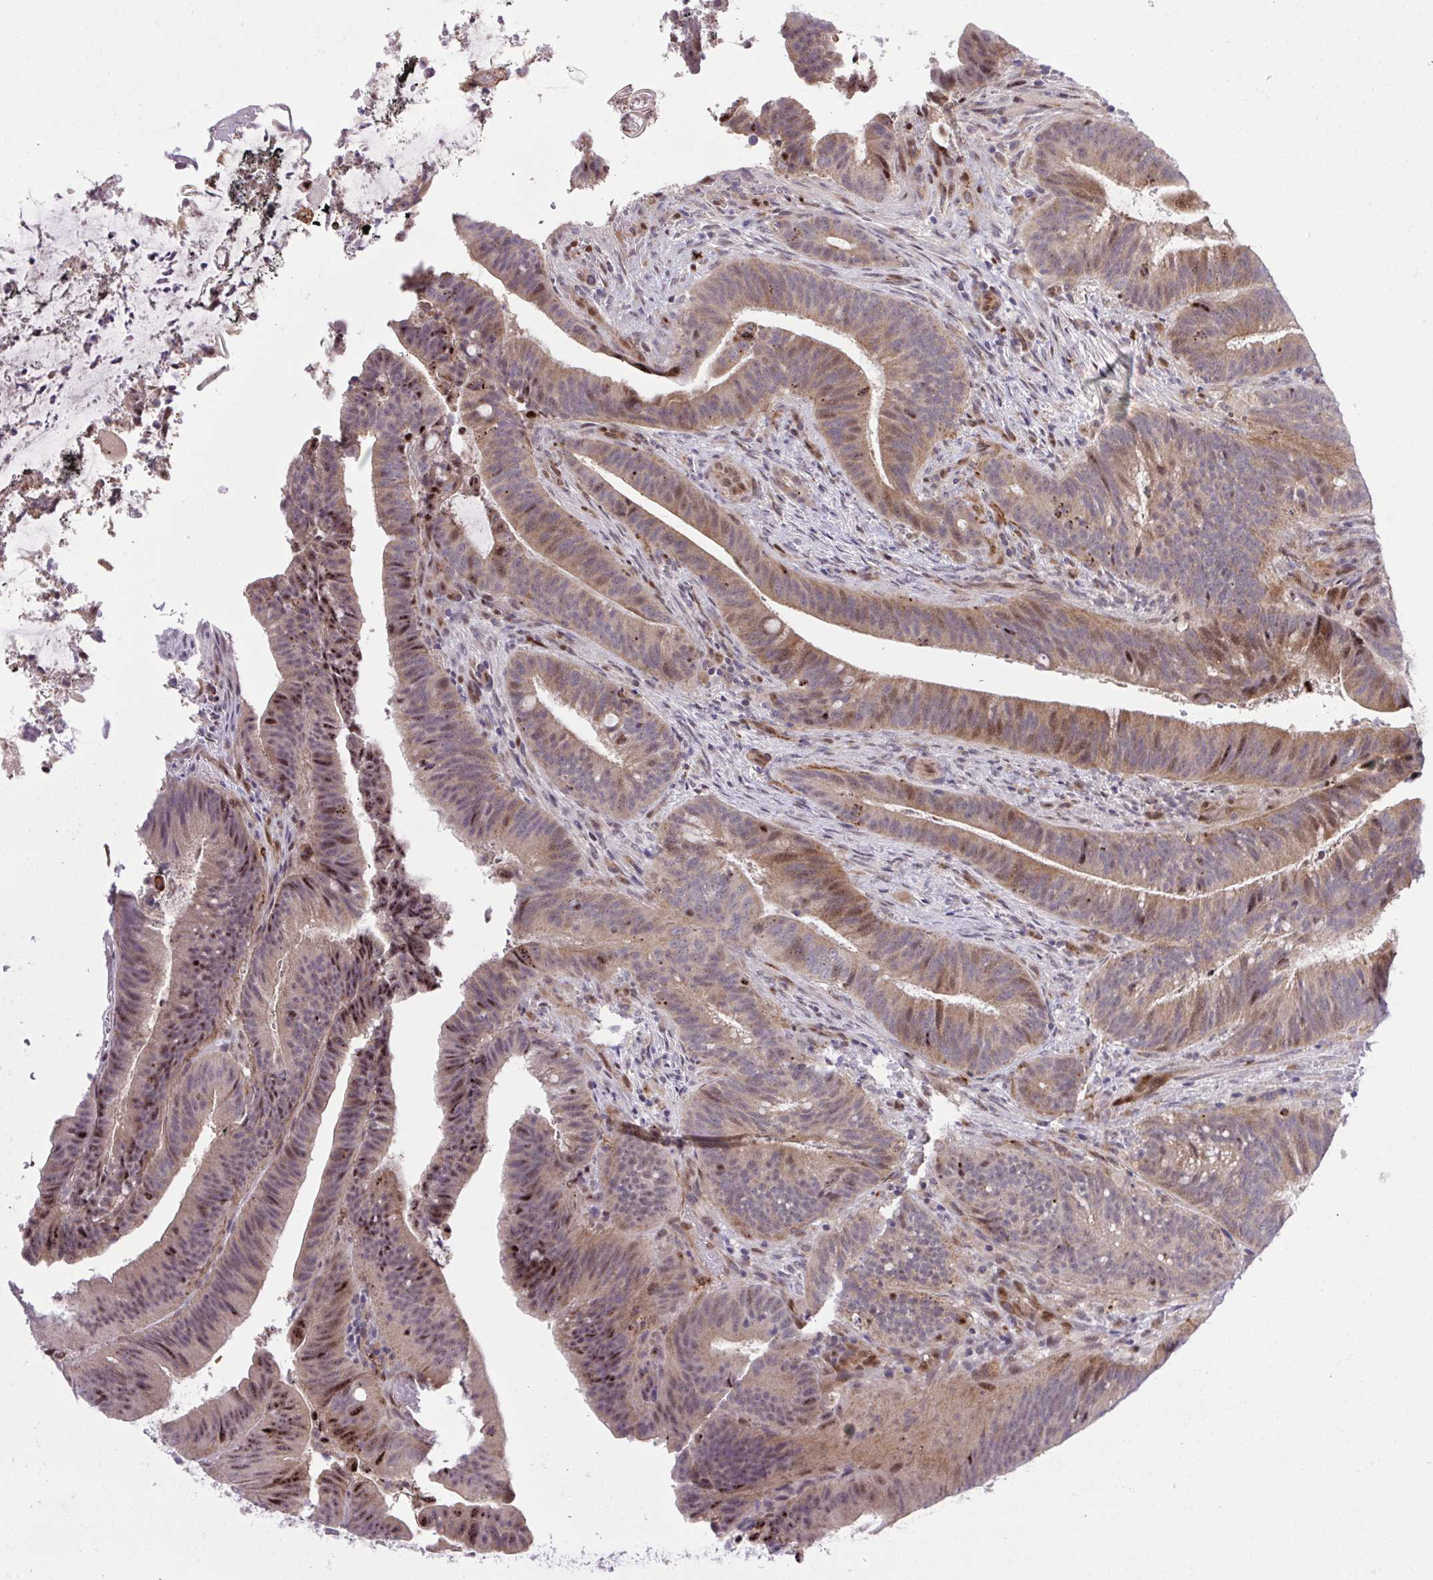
{"staining": {"intensity": "weak", "quantity": "25%-75%", "location": "cytoplasmic/membranous,nuclear"}, "tissue": "colorectal cancer", "cell_type": "Tumor cells", "image_type": "cancer", "snomed": [{"axis": "morphology", "description": "Adenocarcinoma, NOS"}, {"axis": "topography", "description": "Colon"}], "caption": "Tumor cells demonstrate weak cytoplasmic/membranous and nuclear staining in approximately 25%-75% of cells in colorectal cancer. (DAB = brown stain, brightfield microscopy at high magnification).", "gene": "ERG", "patient": {"sex": "female", "age": 43}}